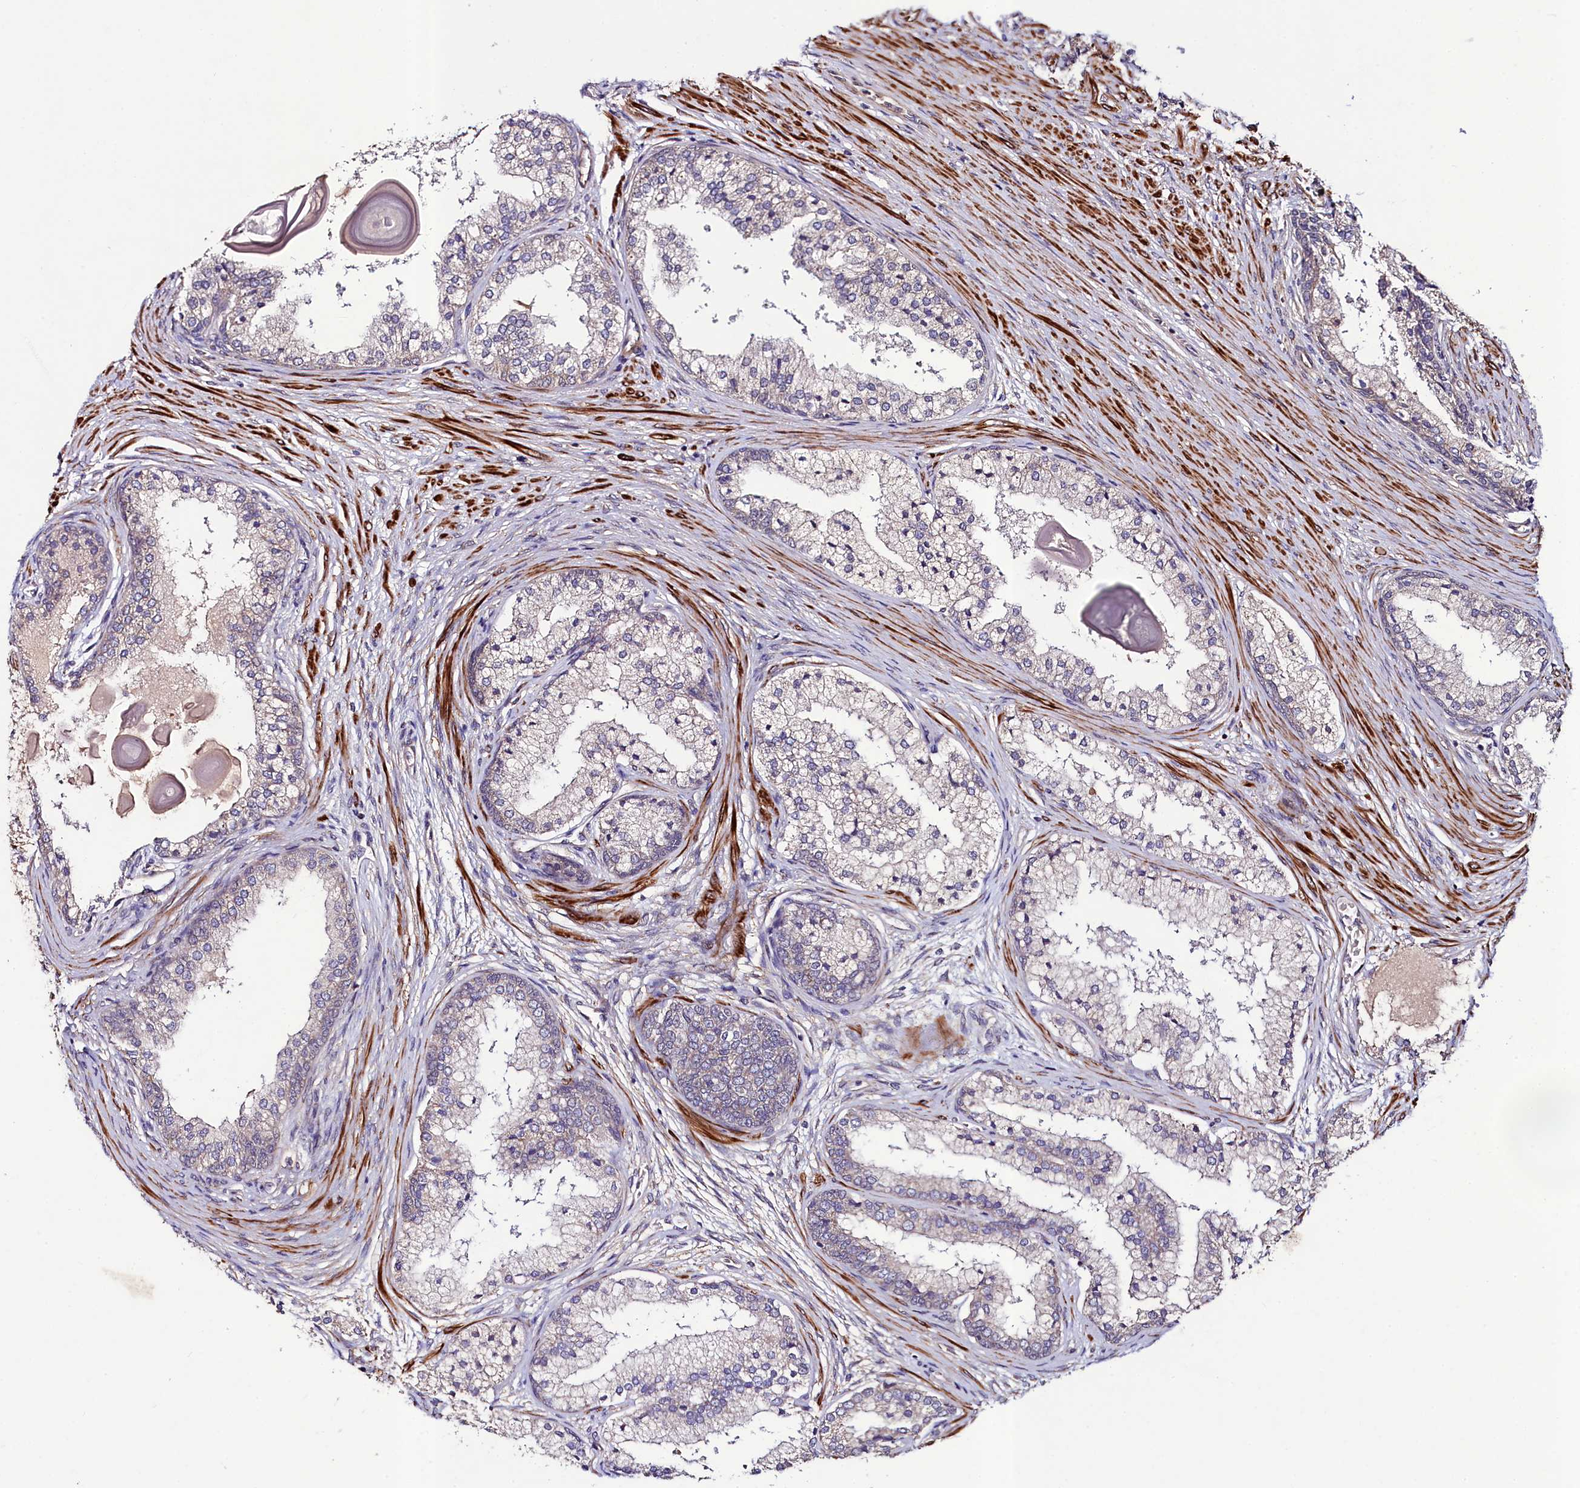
{"staining": {"intensity": "negative", "quantity": "none", "location": "none"}, "tissue": "prostate cancer", "cell_type": "Tumor cells", "image_type": "cancer", "snomed": [{"axis": "morphology", "description": "Adenocarcinoma, Low grade"}, {"axis": "topography", "description": "Prostate"}], "caption": "Histopathology image shows no significant protein positivity in tumor cells of adenocarcinoma (low-grade) (prostate).", "gene": "CCDC102A", "patient": {"sex": "male", "age": 59}}